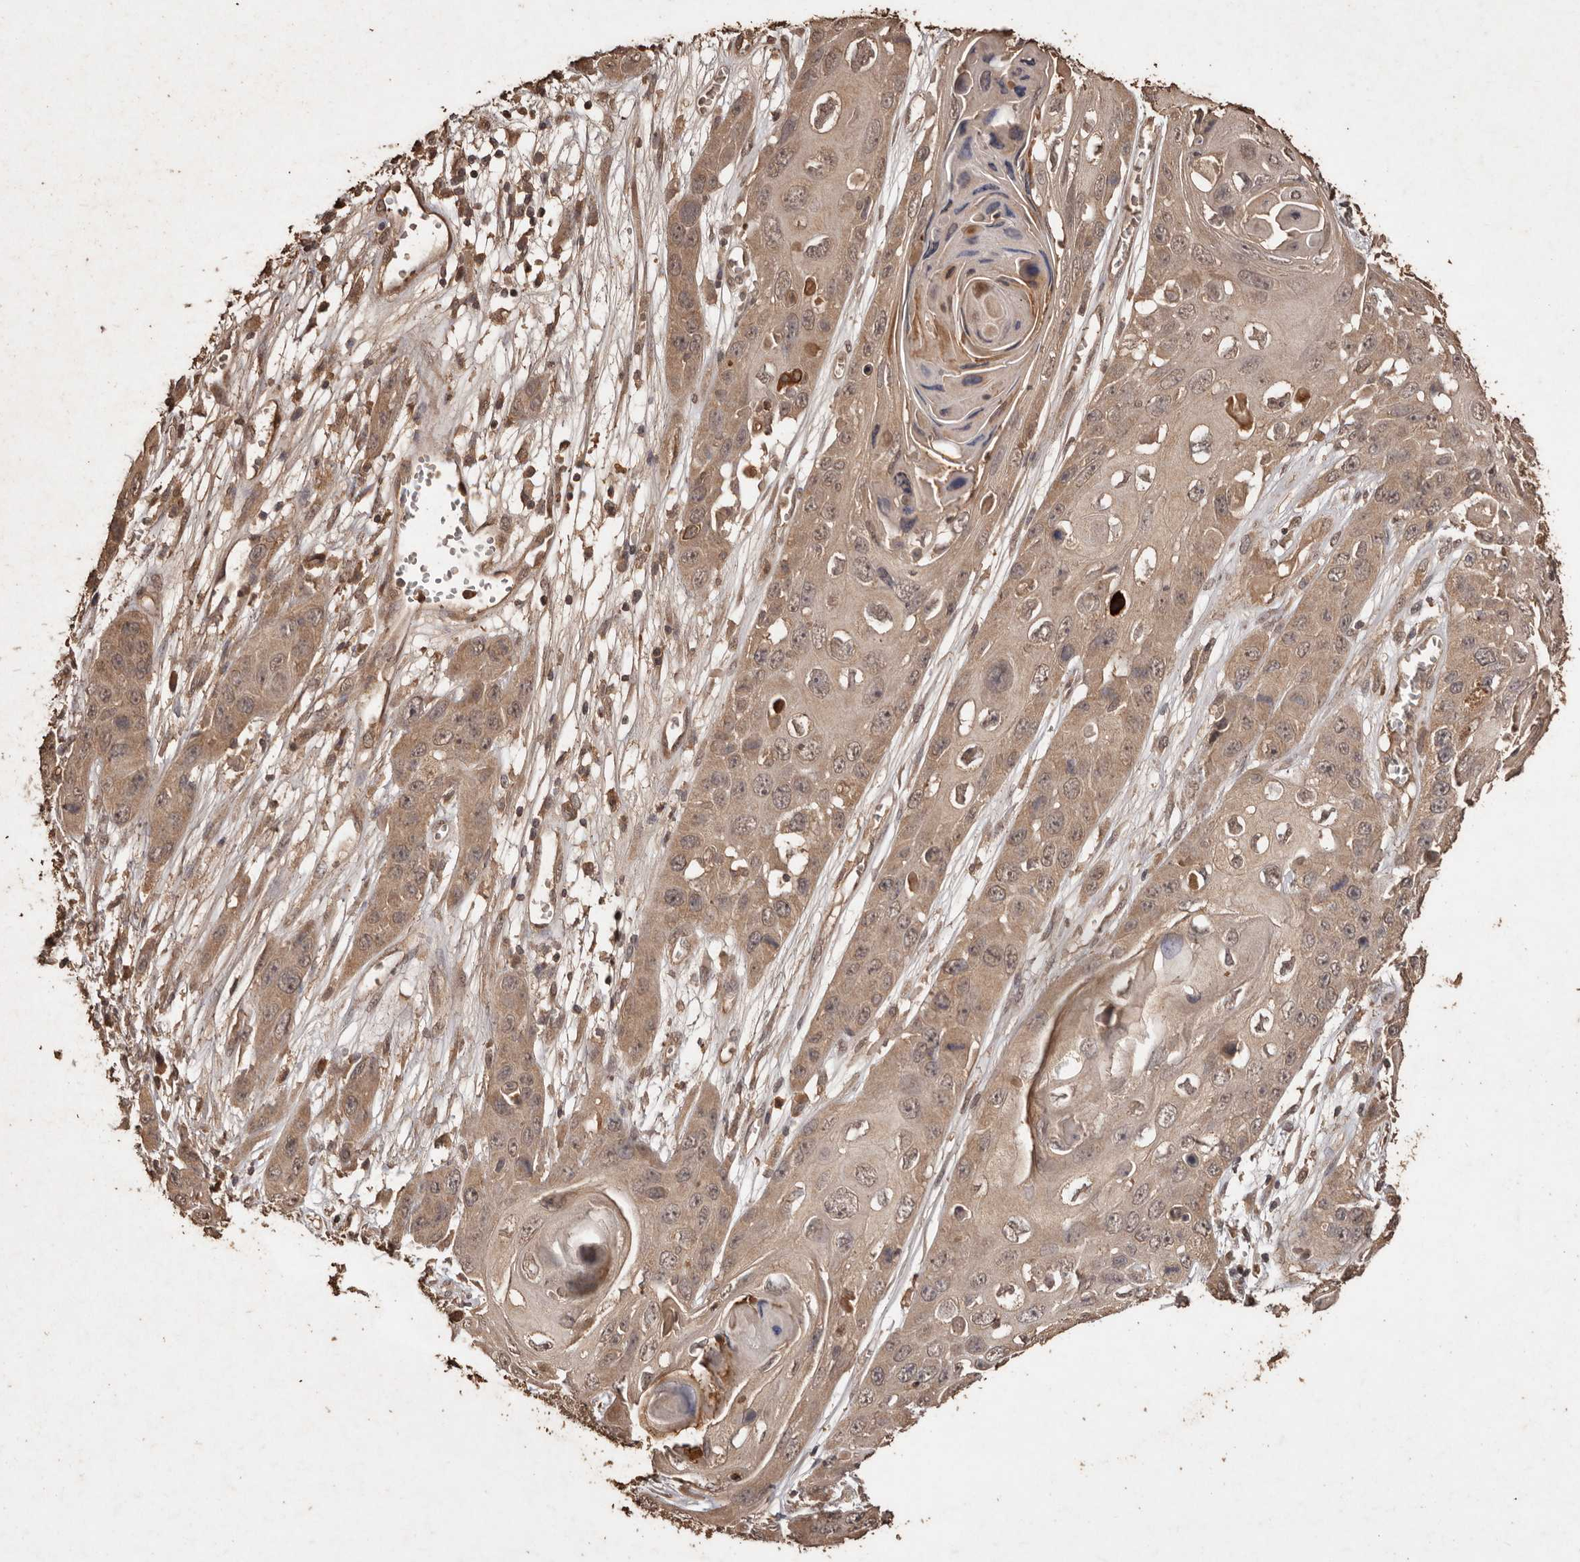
{"staining": {"intensity": "moderate", "quantity": ">75%", "location": "cytoplasmic/membranous"}, "tissue": "skin cancer", "cell_type": "Tumor cells", "image_type": "cancer", "snomed": [{"axis": "morphology", "description": "Squamous cell carcinoma, NOS"}, {"axis": "topography", "description": "Skin"}], "caption": "Protein staining of skin squamous cell carcinoma tissue shows moderate cytoplasmic/membranous positivity in approximately >75% of tumor cells.", "gene": "PKDCC", "patient": {"sex": "male", "age": 55}}